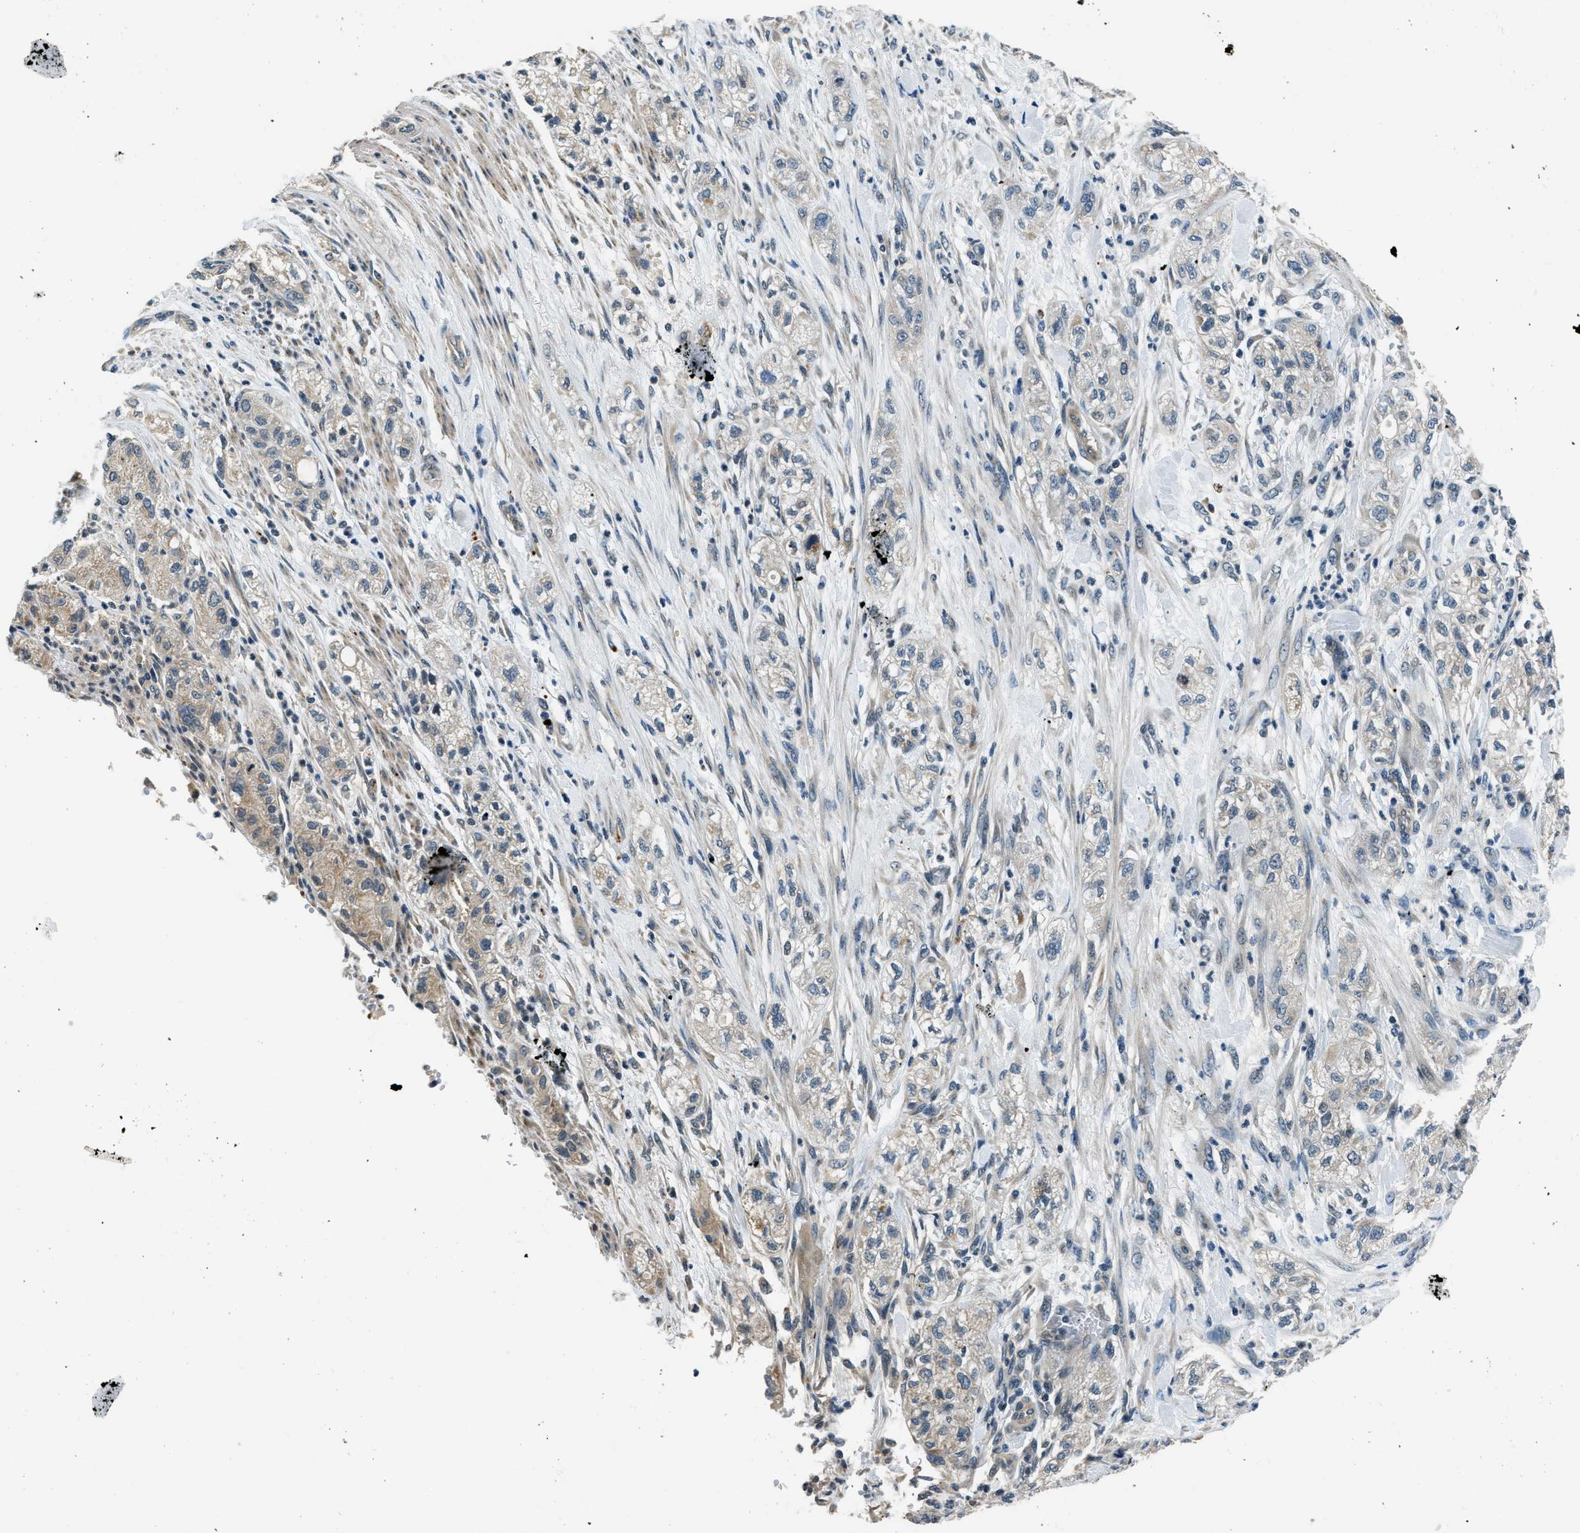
{"staining": {"intensity": "weak", "quantity": "25%-75%", "location": "cytoplasmic/membranous"}, "tissue": "pancreatic cancer", "cell_type": "Tumor cells", "image_type": "cancer", "snomed": [{"axis": "morphology", "description": "Adenocarcinoma, NOS"}, {"axis": "topography", "description": "Pancreas"}], "caption": "About 25%-75% of tumor cells in human pancreatic cancer demonstrate weak cytoplasmic/membranous protein expression as visualized by brown immunohistochemical staining.", "gene": "NME8", "patient": {"sex": "female", "age": 78}}